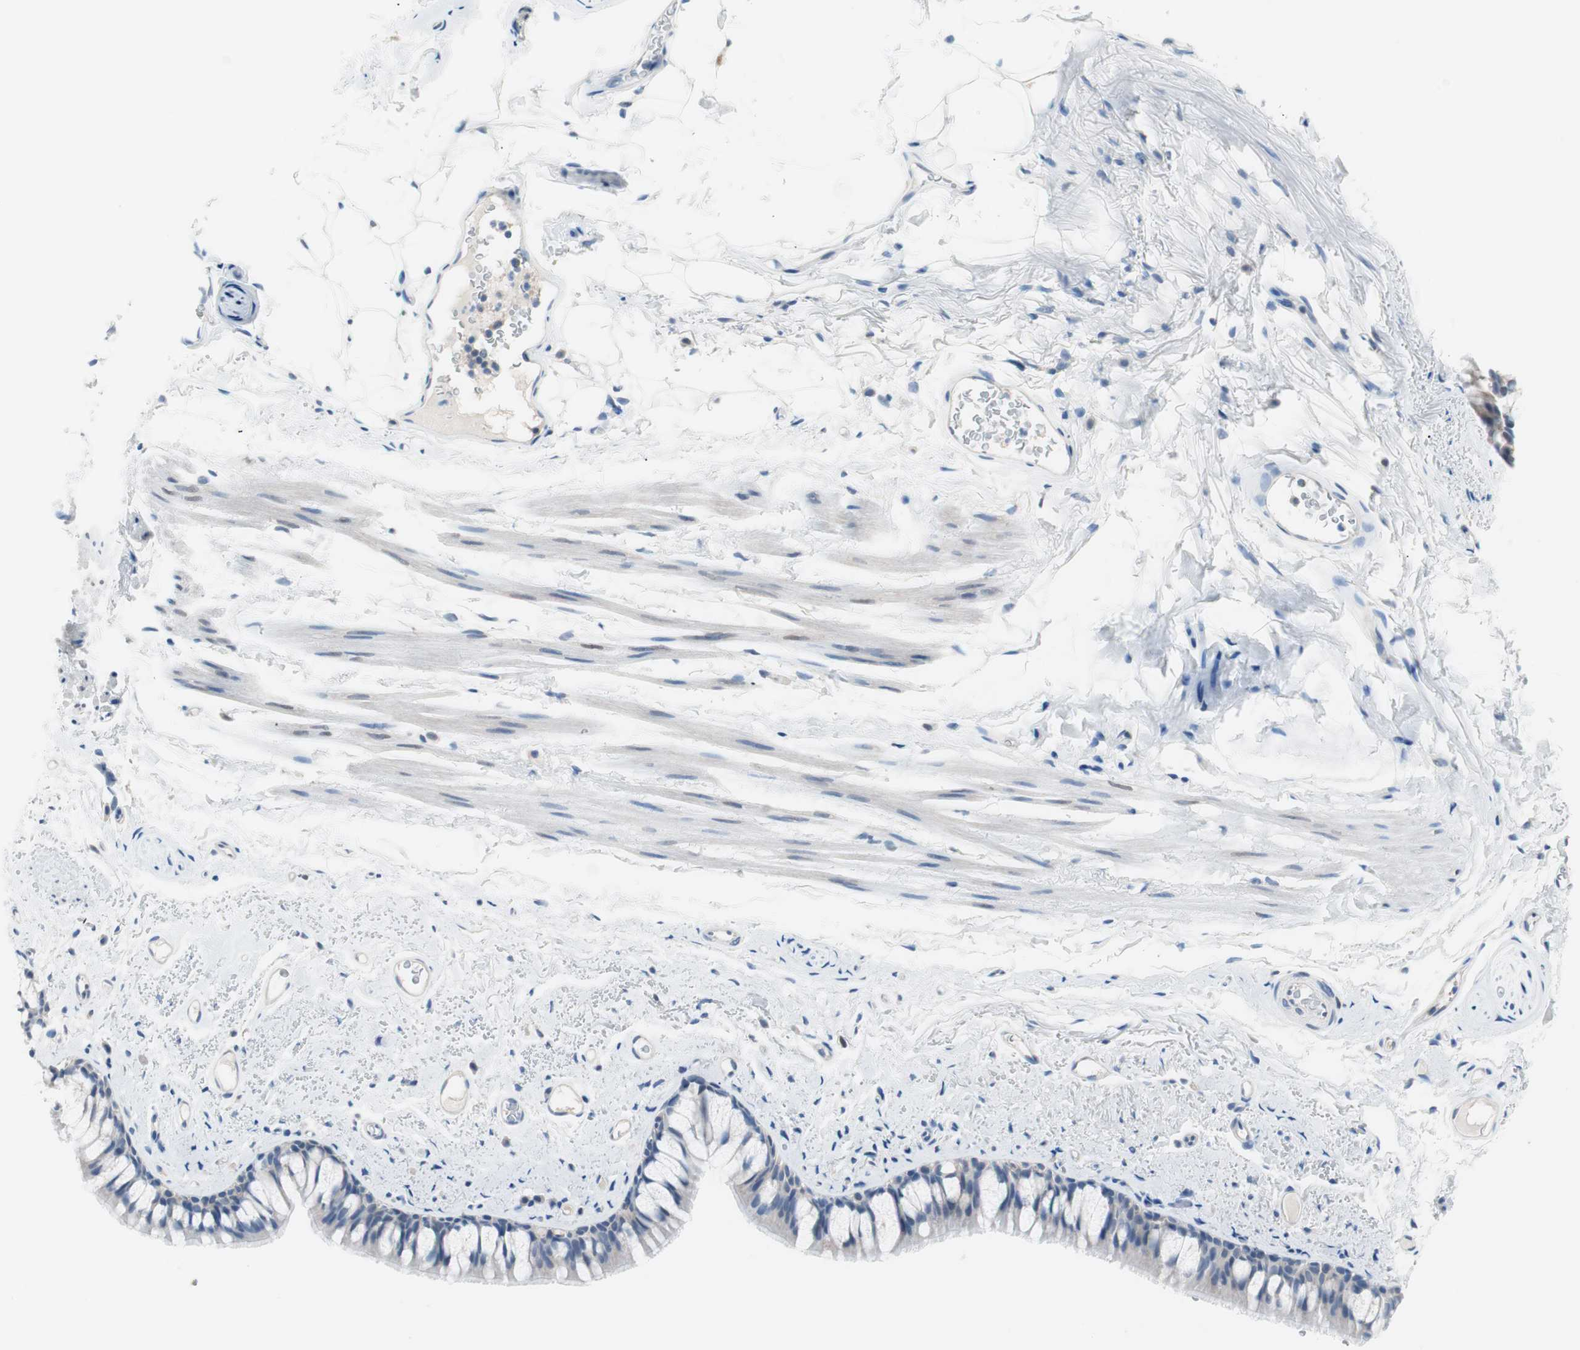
{"staining": {"intensity": "negative", "quantity": "none", "location": "none"}, "tissue": "bronchus", "cell_type": "Respiratory epithelial cells", "image_type": "normal", "snomed": [{"axis": "morphology", "description": "Normal tissue, NOS"}, {"axis": "topography", "description": "Bronchus"}], "caption": "Immunohistochemistry of unremarkable bronchus demonstrates no expression in respiratory epithelial cells.", "gene": "VIL1", "patient": {"sex": "female", "age": 73}}